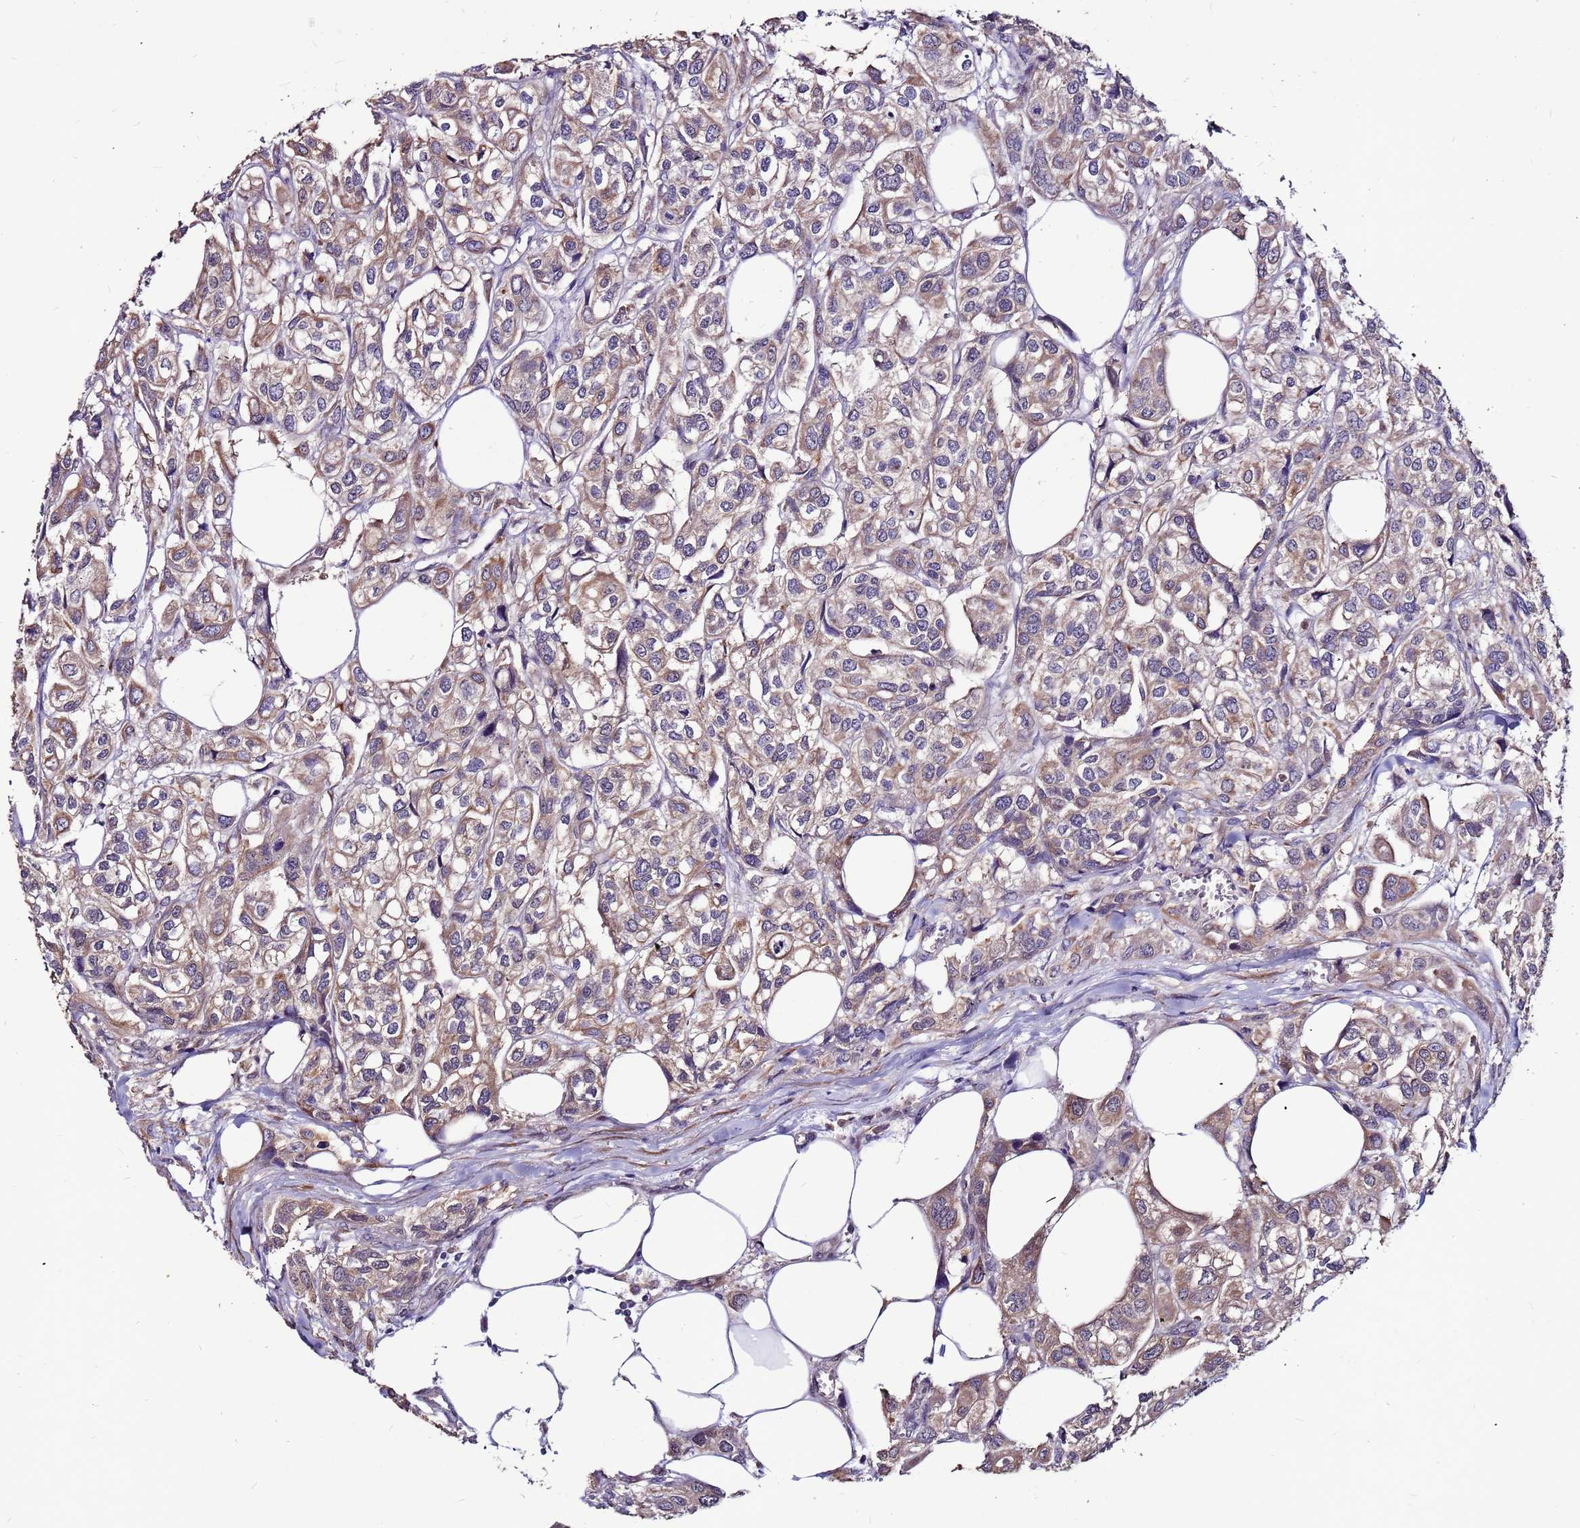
{"staining": {"intensity": "moderate", "quantity": ">75%", "location": "cytoplasmic/membranous"}, "tissue": "urothelial cancer", "cell_type": "Tumor cells", "image_type": "cancer", "snomed": [{"axis": "morphology", "description": "Urothelial carcinoma, High grade"}, {"axis": "topography", "description": "Urinary bladder"}], "caption": "This is an image of IHC staining of high-grade urothelial carcinoma, which shows moderate expression in the cytoplasmic/membranous of tumor cells.", "gene": "SLC44A3", "patient": {"sex": "male", "age": 67}}